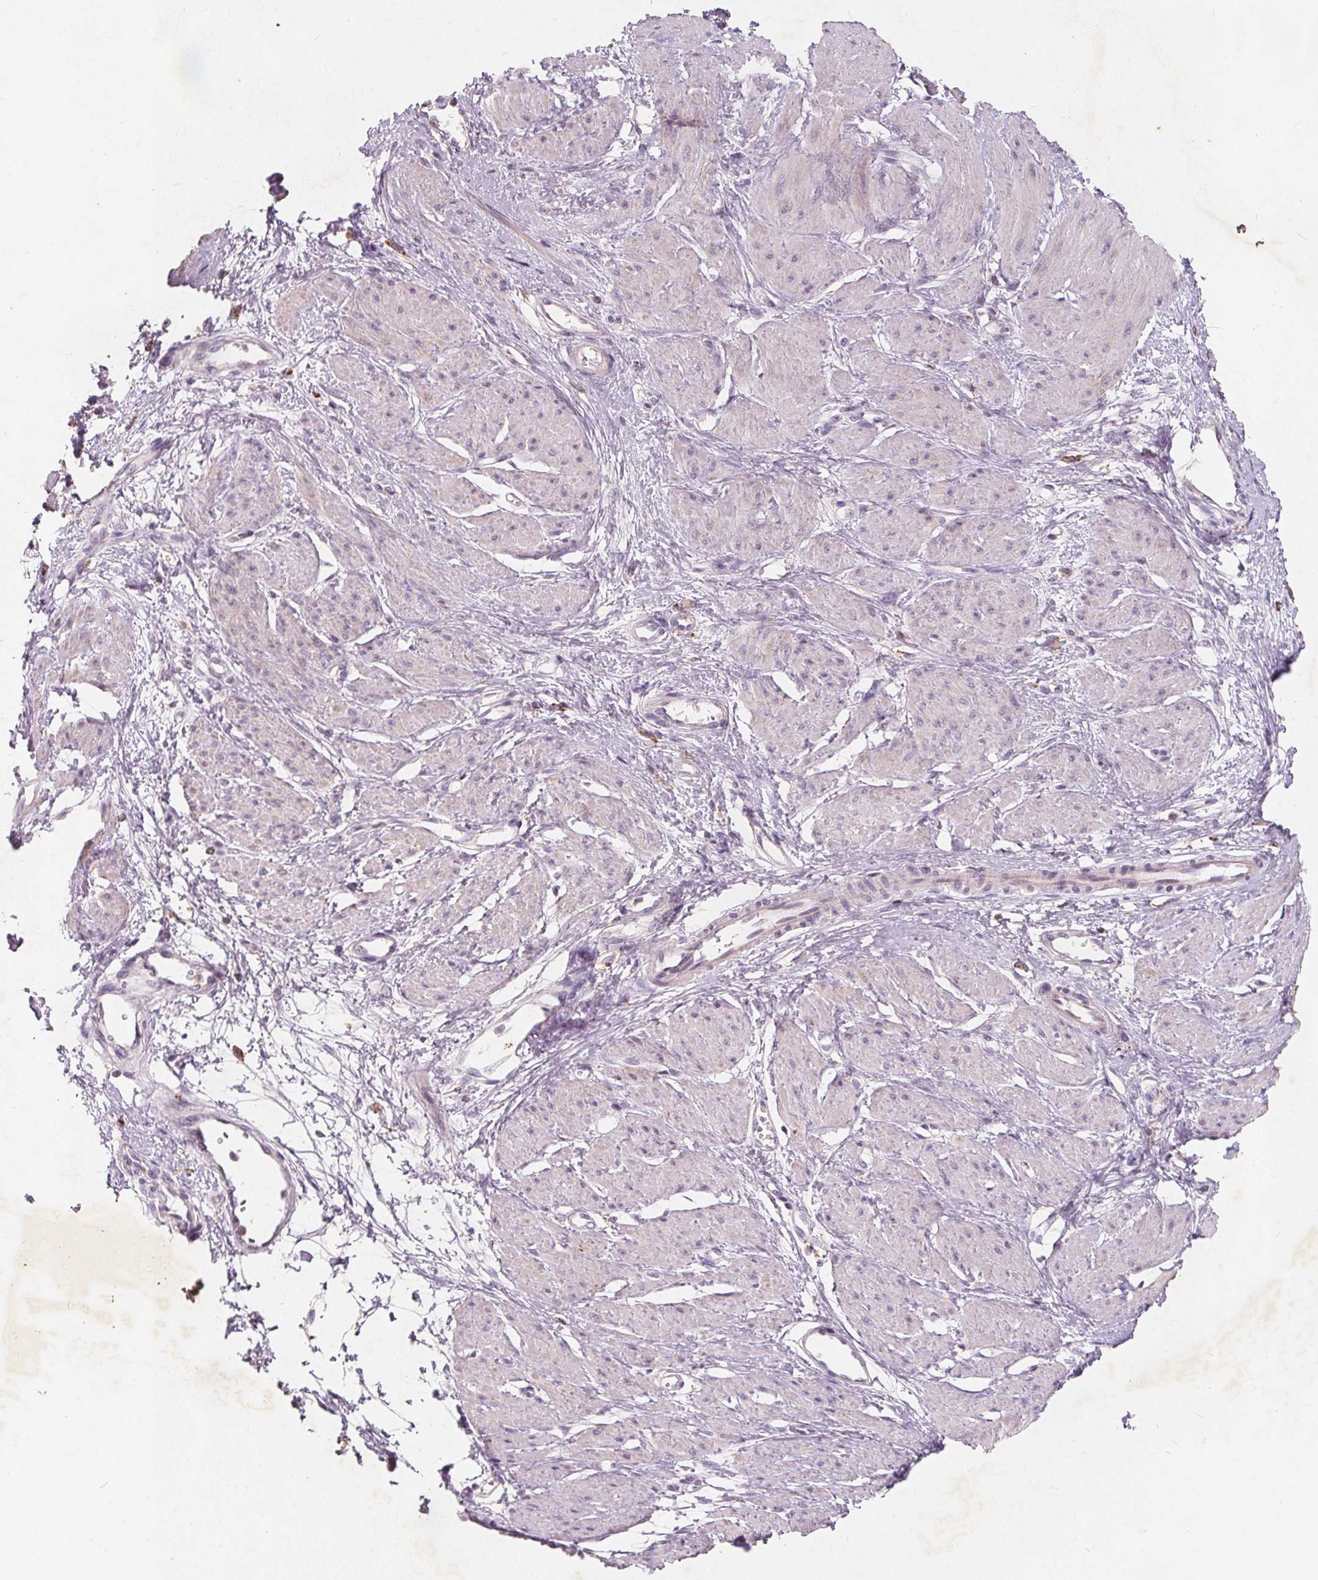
{"staining": {"intensity": "negative", "quantity": "none", "location": "none"}, "tissue": "smooth muscle", "cell_type": "Smooth muscle cells", "image_type": "normal", "snomed": [{"axis": "morphology", "description": "Normal tissue, NOS"}, {"axis": "topography", "description": "Smooth muscle"}, {"axis": "topography", "description": "Uterus"}], "caption": "Smooth muscle cells are negative for brown protein staining in benign smooth muscle. (Stains: DAB (3,3'-diaminobenzidine) immunohistochemistry (IHC) with hematoxylin counter stain, Microscopy: brightfield microscopy at high magnification).", "gene": "C19orf84", "patient": {"sex": "female", "age": 39}}